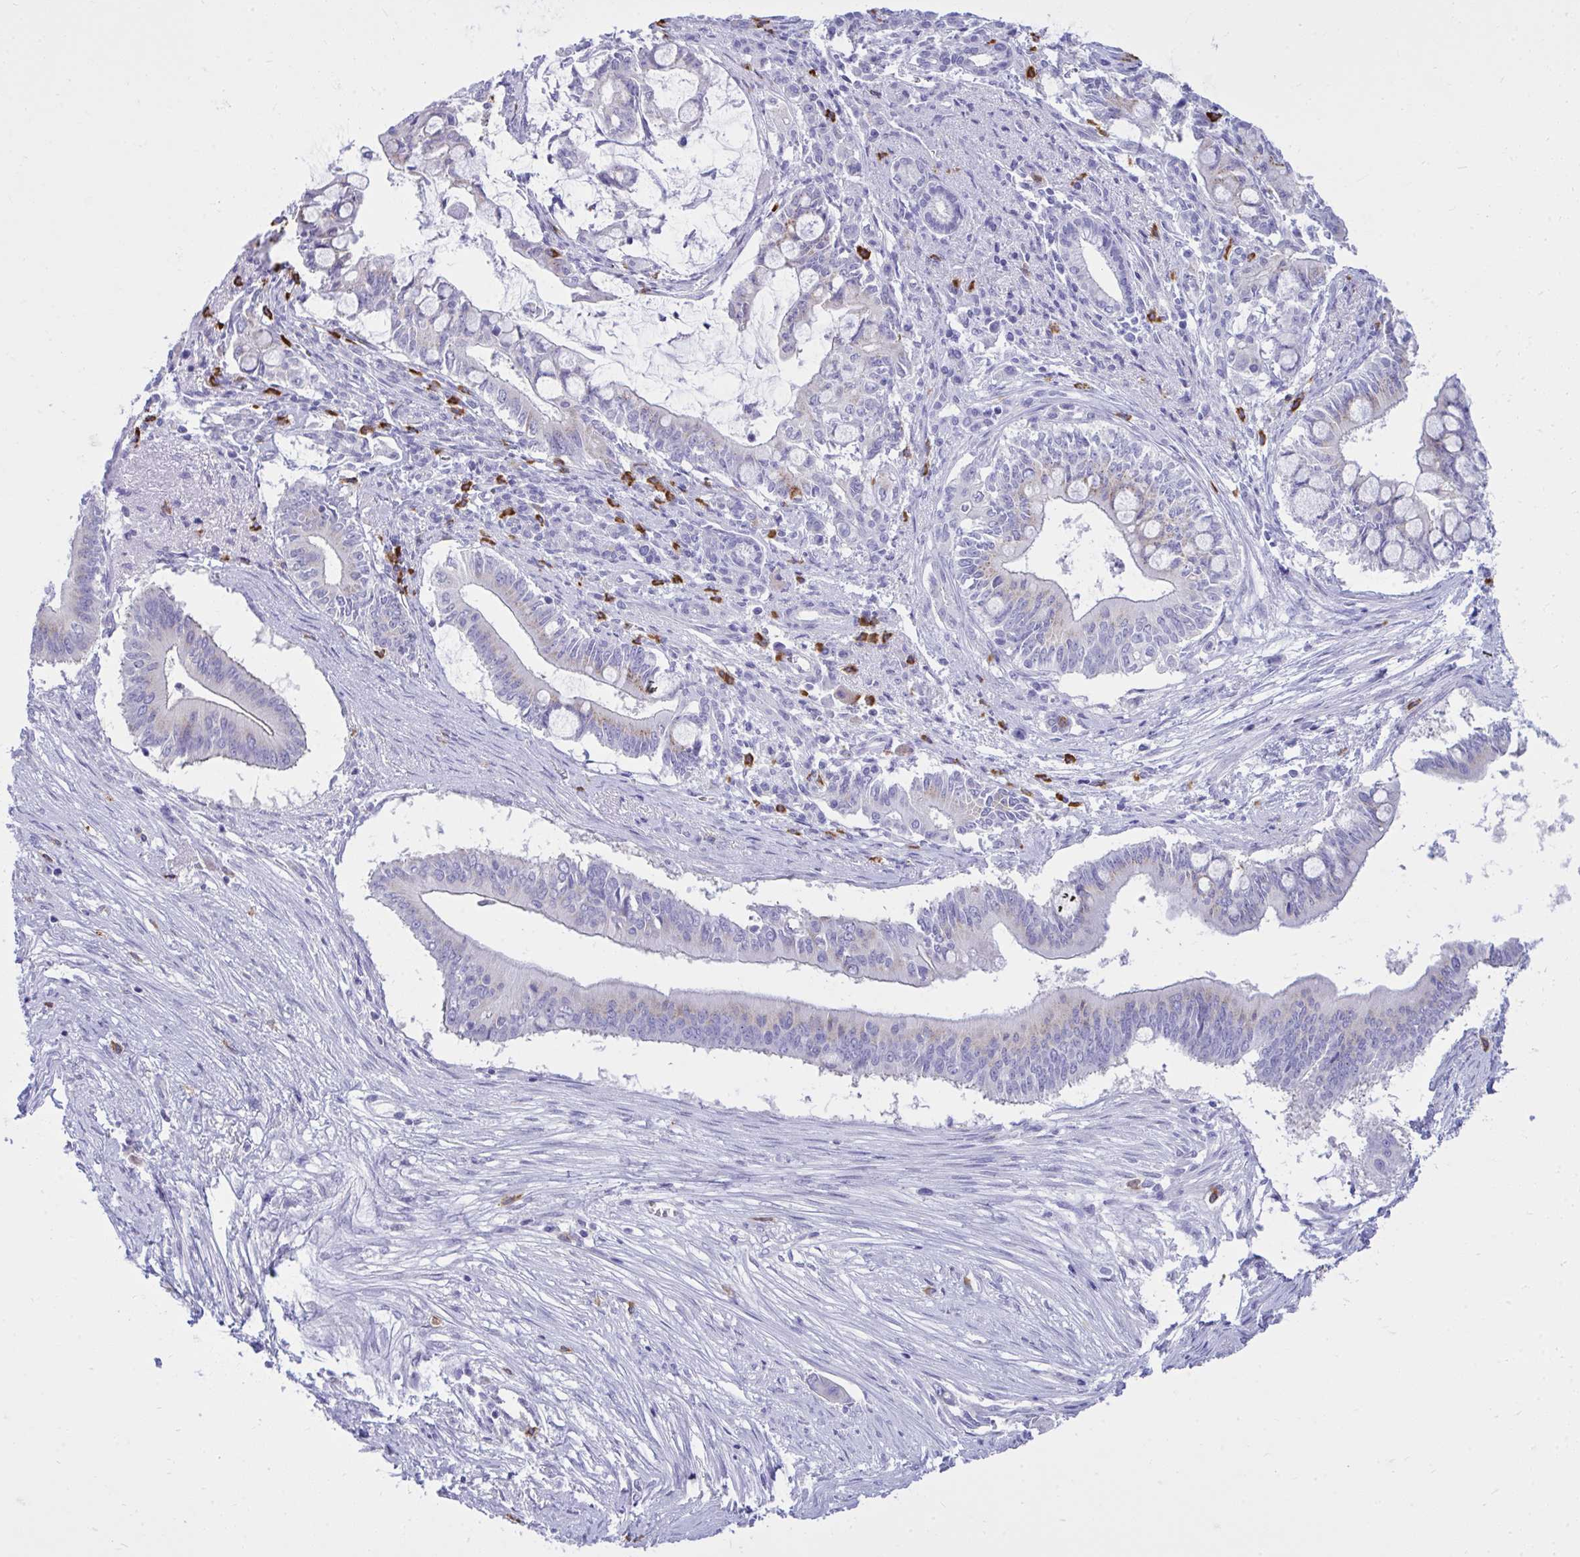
{"staining": {"intensity": "negative", "quantity": "none", "location": "none"}, "tissue": "pancreatic cancer", "cell_type": "Tumor cells", "image_type": "cancer", "snomed": [{"axis": "morphology", "description": "Adenocarcinoma, NOS"}, {"axis": "topography", "description": "Pancreas"}], "caption": "An image of adenocarcinoma (pancreatic) stained for a protein displays no brown staining in tumor cells.", "gene": "PSD", "patient": {"sex": "male", "age": 68}}